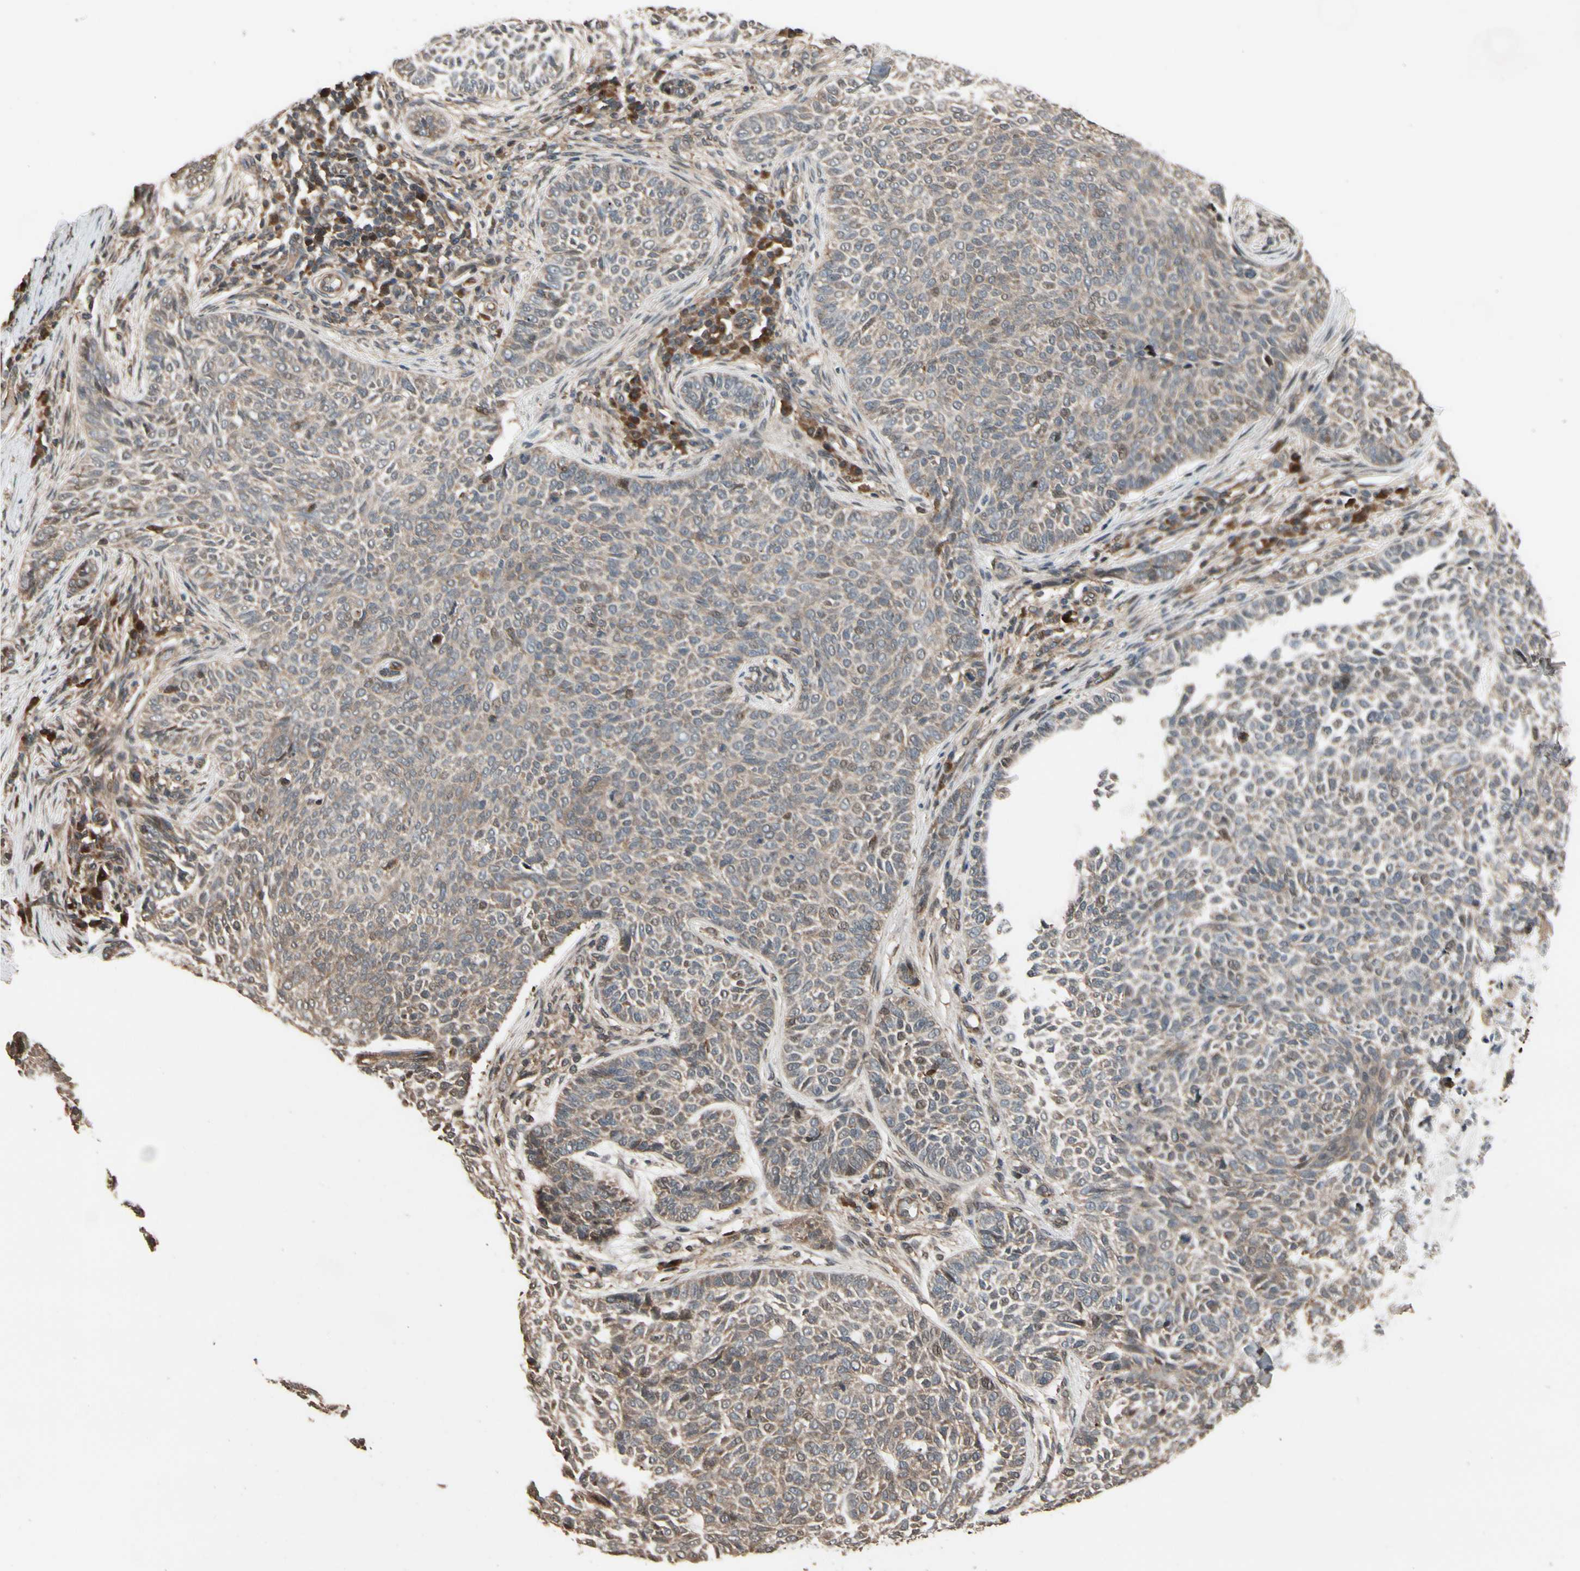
{"staining": {"intensity": "weak", "quantity": "25%-75%", "location": "cytoplasmic/membranous"}, "tissue": "skin cancer", "cell_type": "Tumor cells", "image_type": "cancer", "snomed": [{"axis": "morphology", "description": "Basal cell carcinoma"}, {"axis": "topography", "description": "Skin"}], "caption": "IHC photomicrograph of human basal cell carcinoma (skin) stained for a protein (brown), which displays low levels of weak cytoplasmic/membranous positivity in about 25%-75% of tumor cells.", "gene": "CSF1R", "patient": {"sex": "male", "age": 87}}